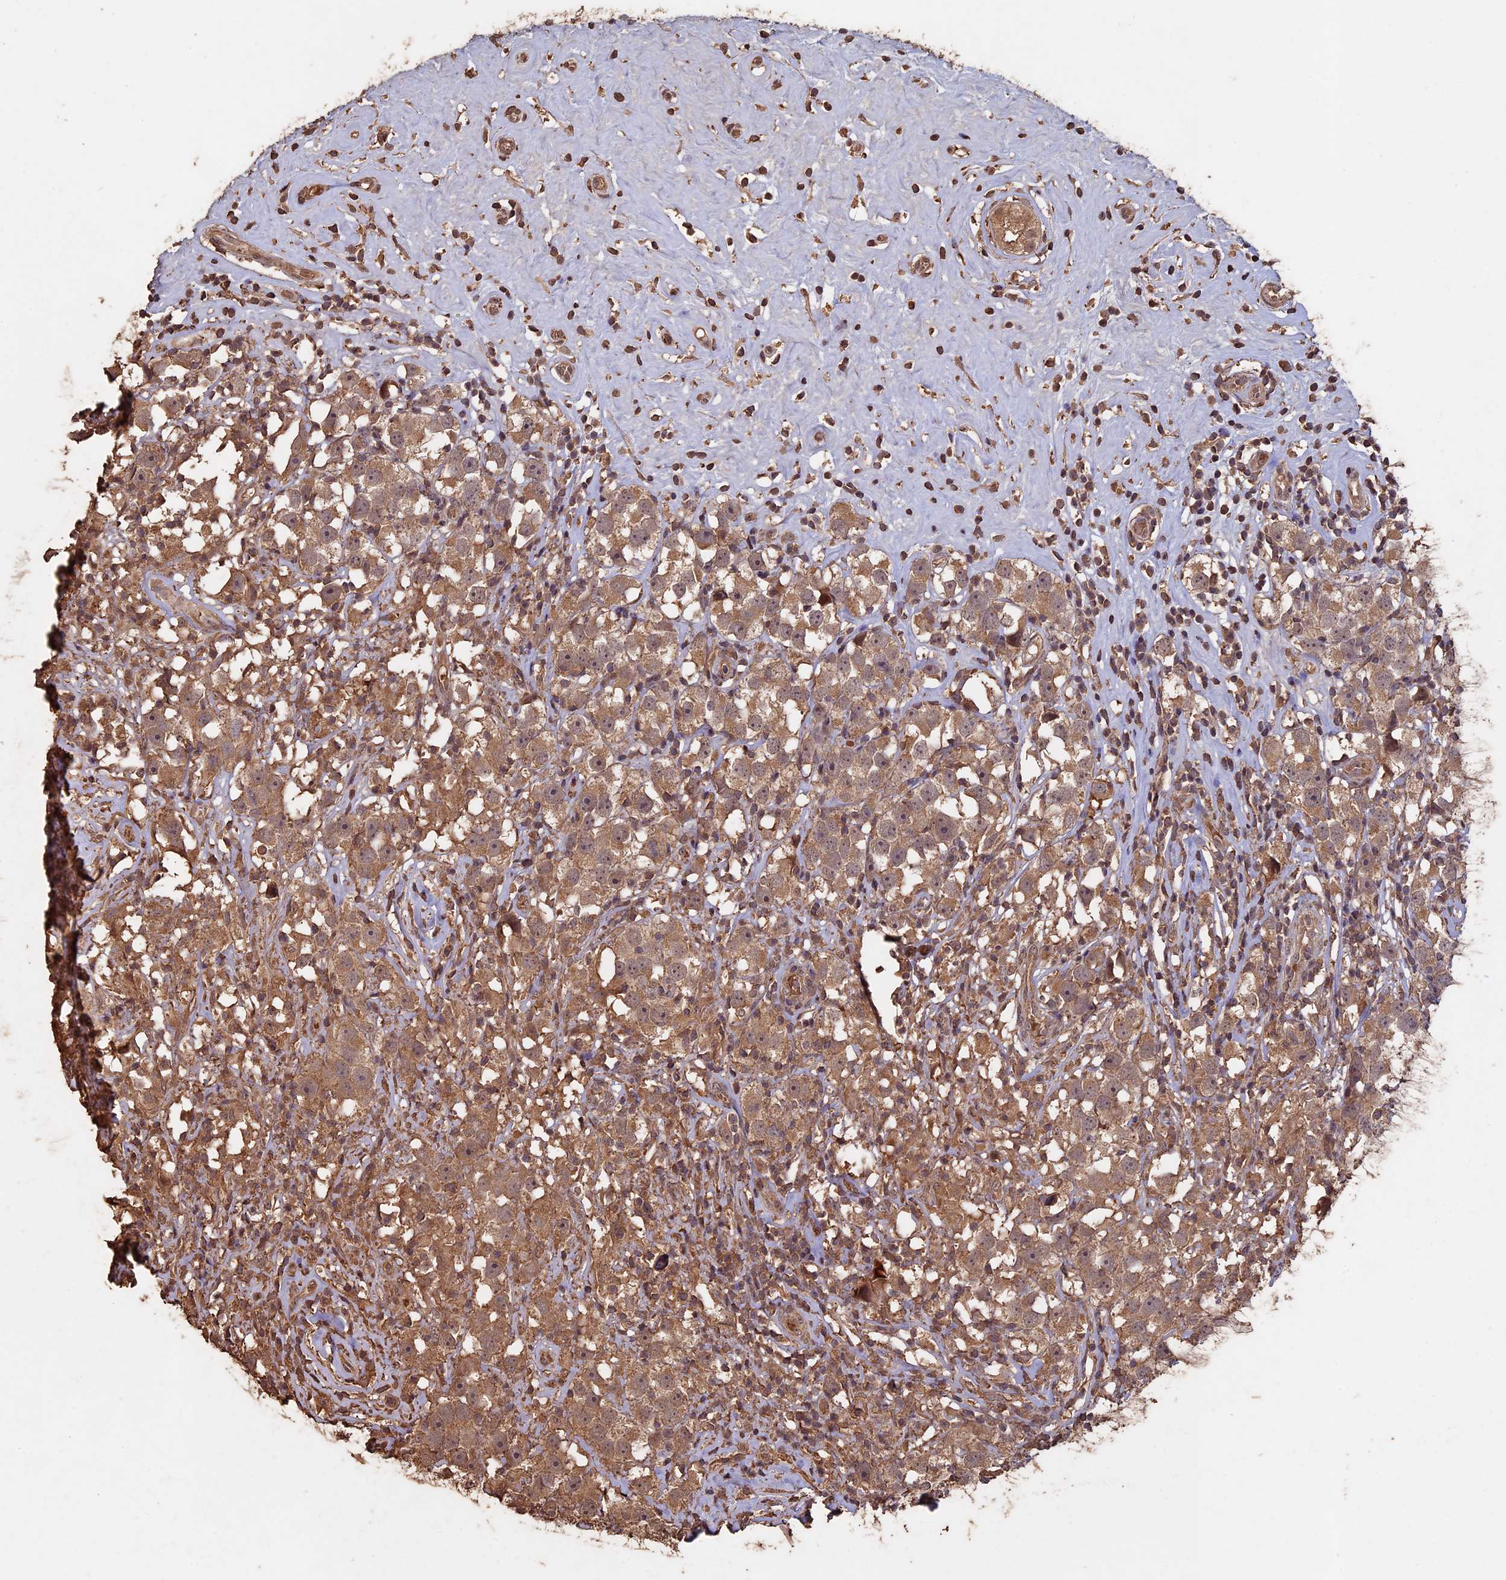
{"staining": {"intensity": "moderate", "quantity": ">75%", "location": "cytoplasmic/membranous"}, "tissue": "testis cancer", "cell_type": "Tumor cells", "image_type": "cancer", "snomed": [{"axis": "morphology", "description": "Seminoma, NOS"}, {"axis": "topography", "description": "Testis"}], "caption": "DAB (3,3'-diaminobenzidine) immunohistochemical staining of seminoma (testis) shows moderate cytoplasmic/membranous protein positivity in about >75% of tumor cells.", "gene": "HUNK", "patient": {"sex": "male", "age": 49}}